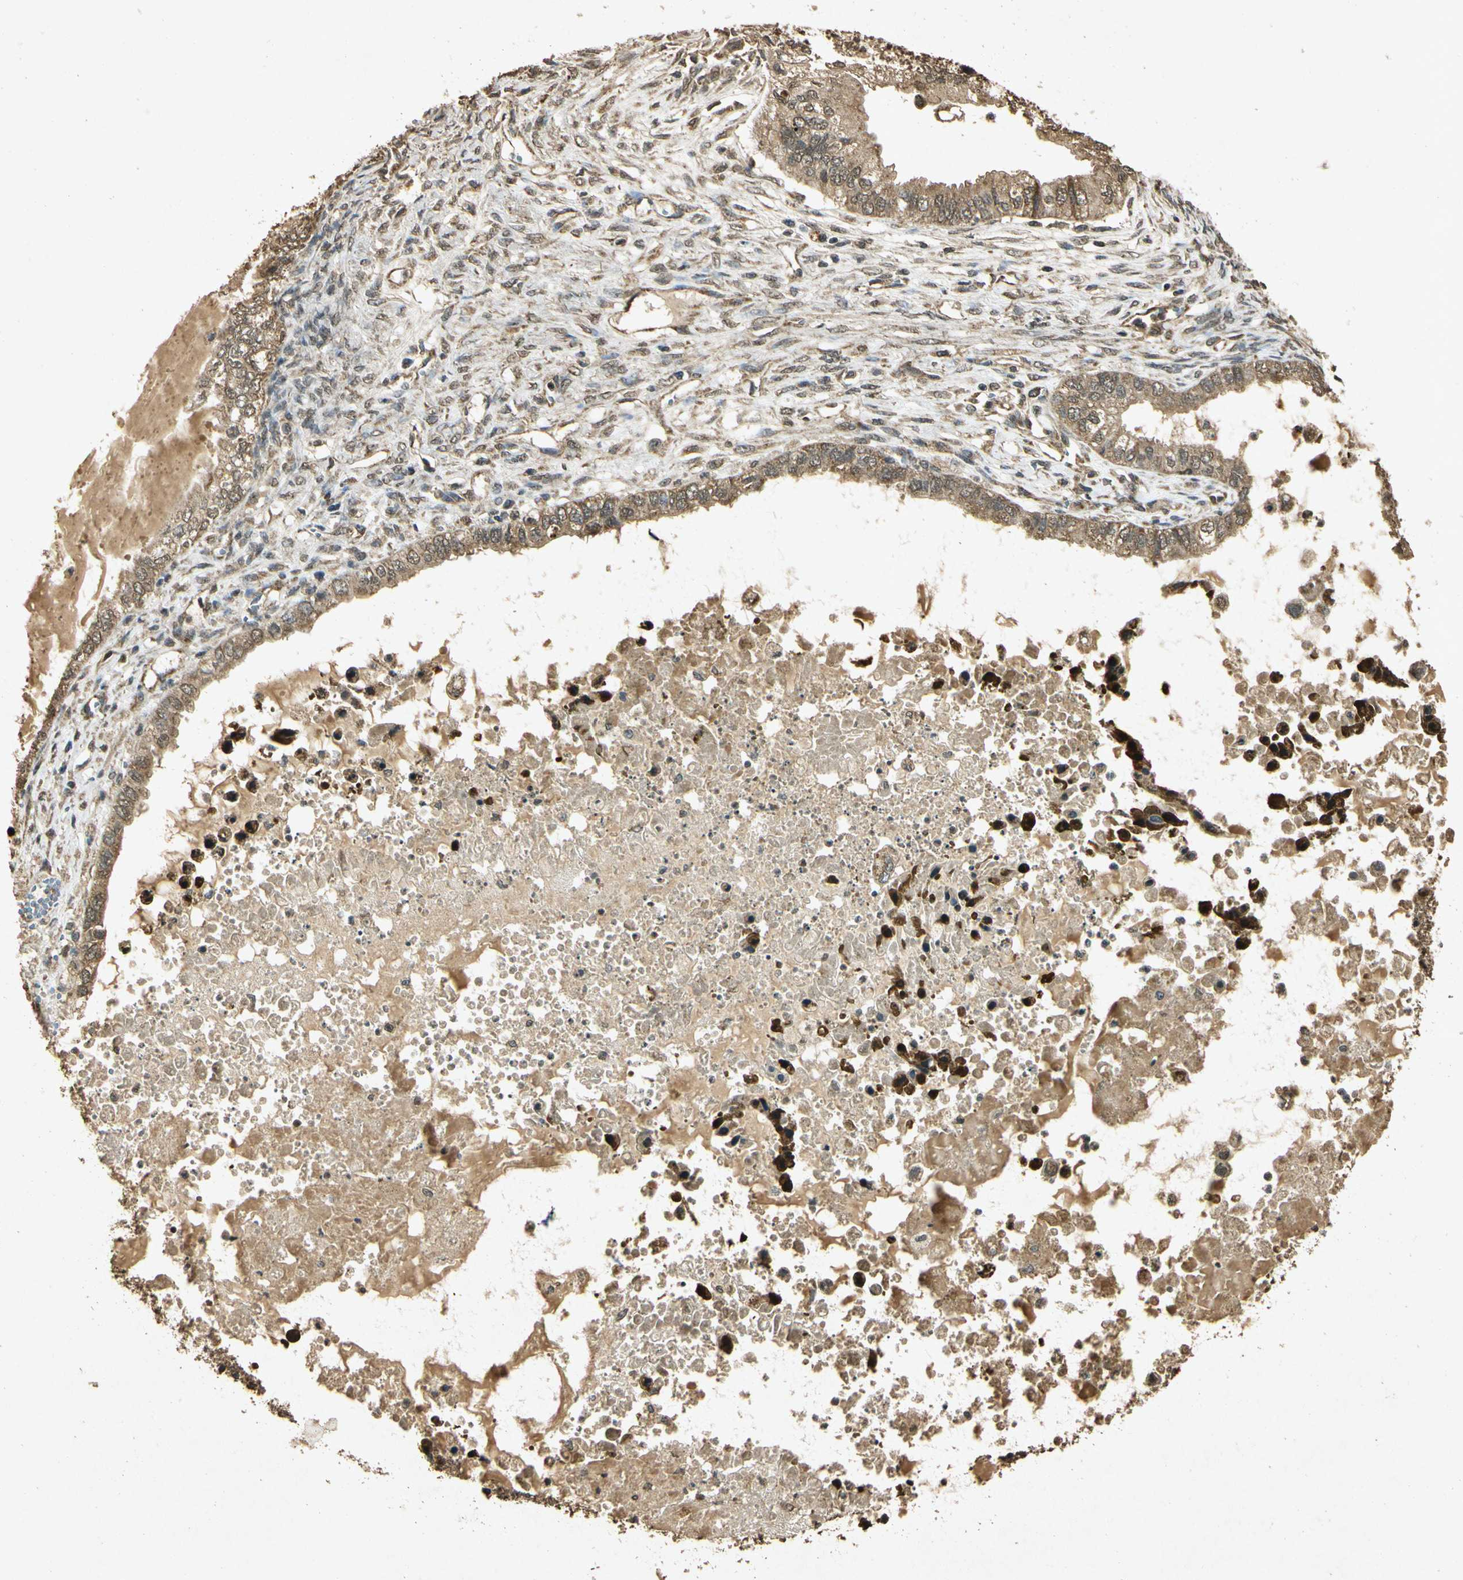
{"staining": {"intensity": "moderate", "quantity": ">75%", "location": "cytoplasmic/membranous"}, "tissue": "ovarian cancer", "cell_type": "Tumor cells", "image_type": "cancer", "snomed": [{"axis": "morphology", "description": "Cystadenocarcinoma, mucinous, NOS"}, {"axis": "topography", "description": "Ovary"}], "caption": "Moderate cytoplasmic/membranous protein expression is present in approximately >75% of tumor cells in mucinous cystadenocarcinoma (ovarian). Nuclei are stained in blue.", "gene": "PRDX3", "patient": {"sex": "female", "age": 80}}